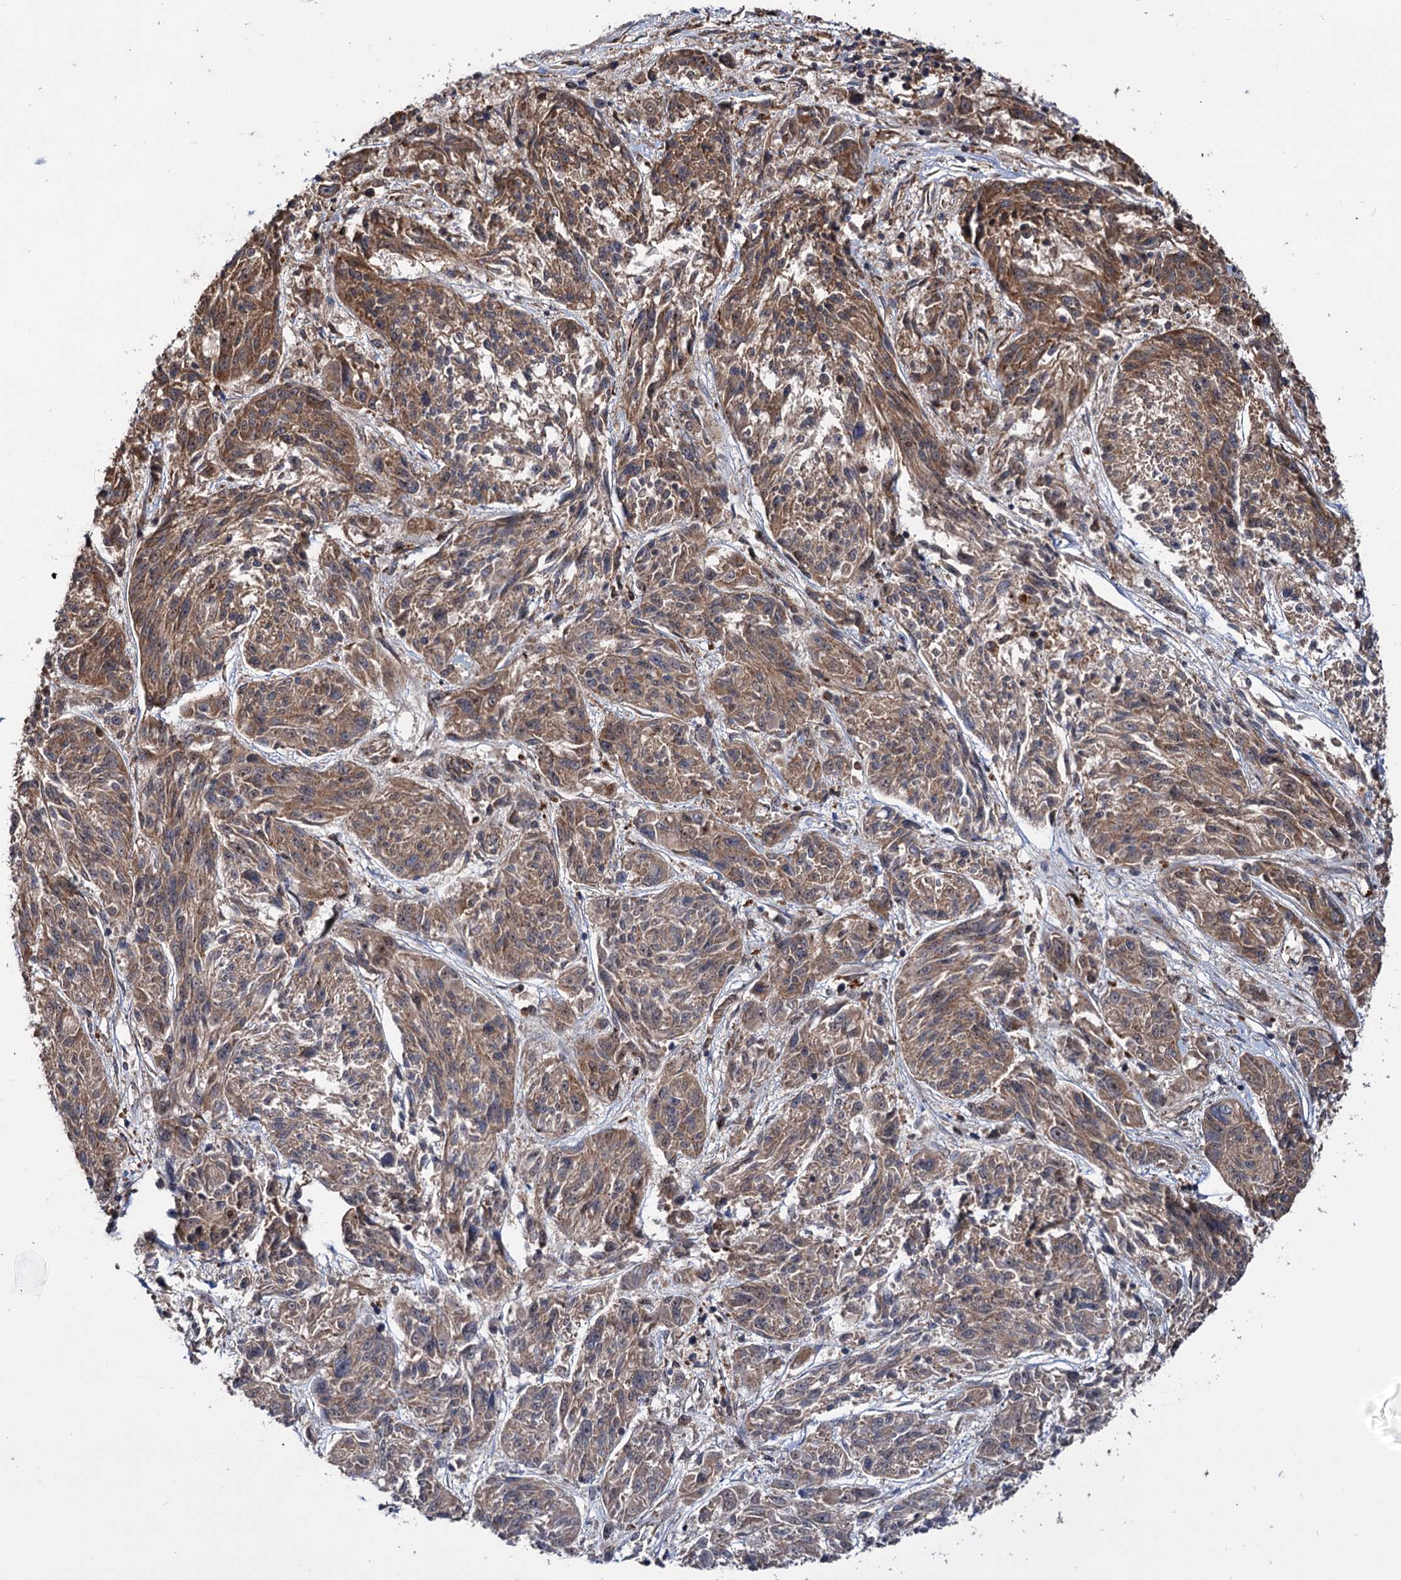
{"staining": {"intensity": "moderate", "quantity": ">75%", "location": "cytoplasmic/membranous"}, "tissue": "melanoma", "cell_type": "Tumor cells", "image_type": "cancer", "snomed": [{"axis": "morphology", "description": "Malignant melanoma, NOS"}, {"axis": "topography", "description": "Skin"}], "caption": "Protein analysis of melanoma tissue displays moderate cytoplasmic/membranous staining in about >75% of tumor cells.", "gene": "RNF111", "patient": {"sex": "male", "age": 53}}